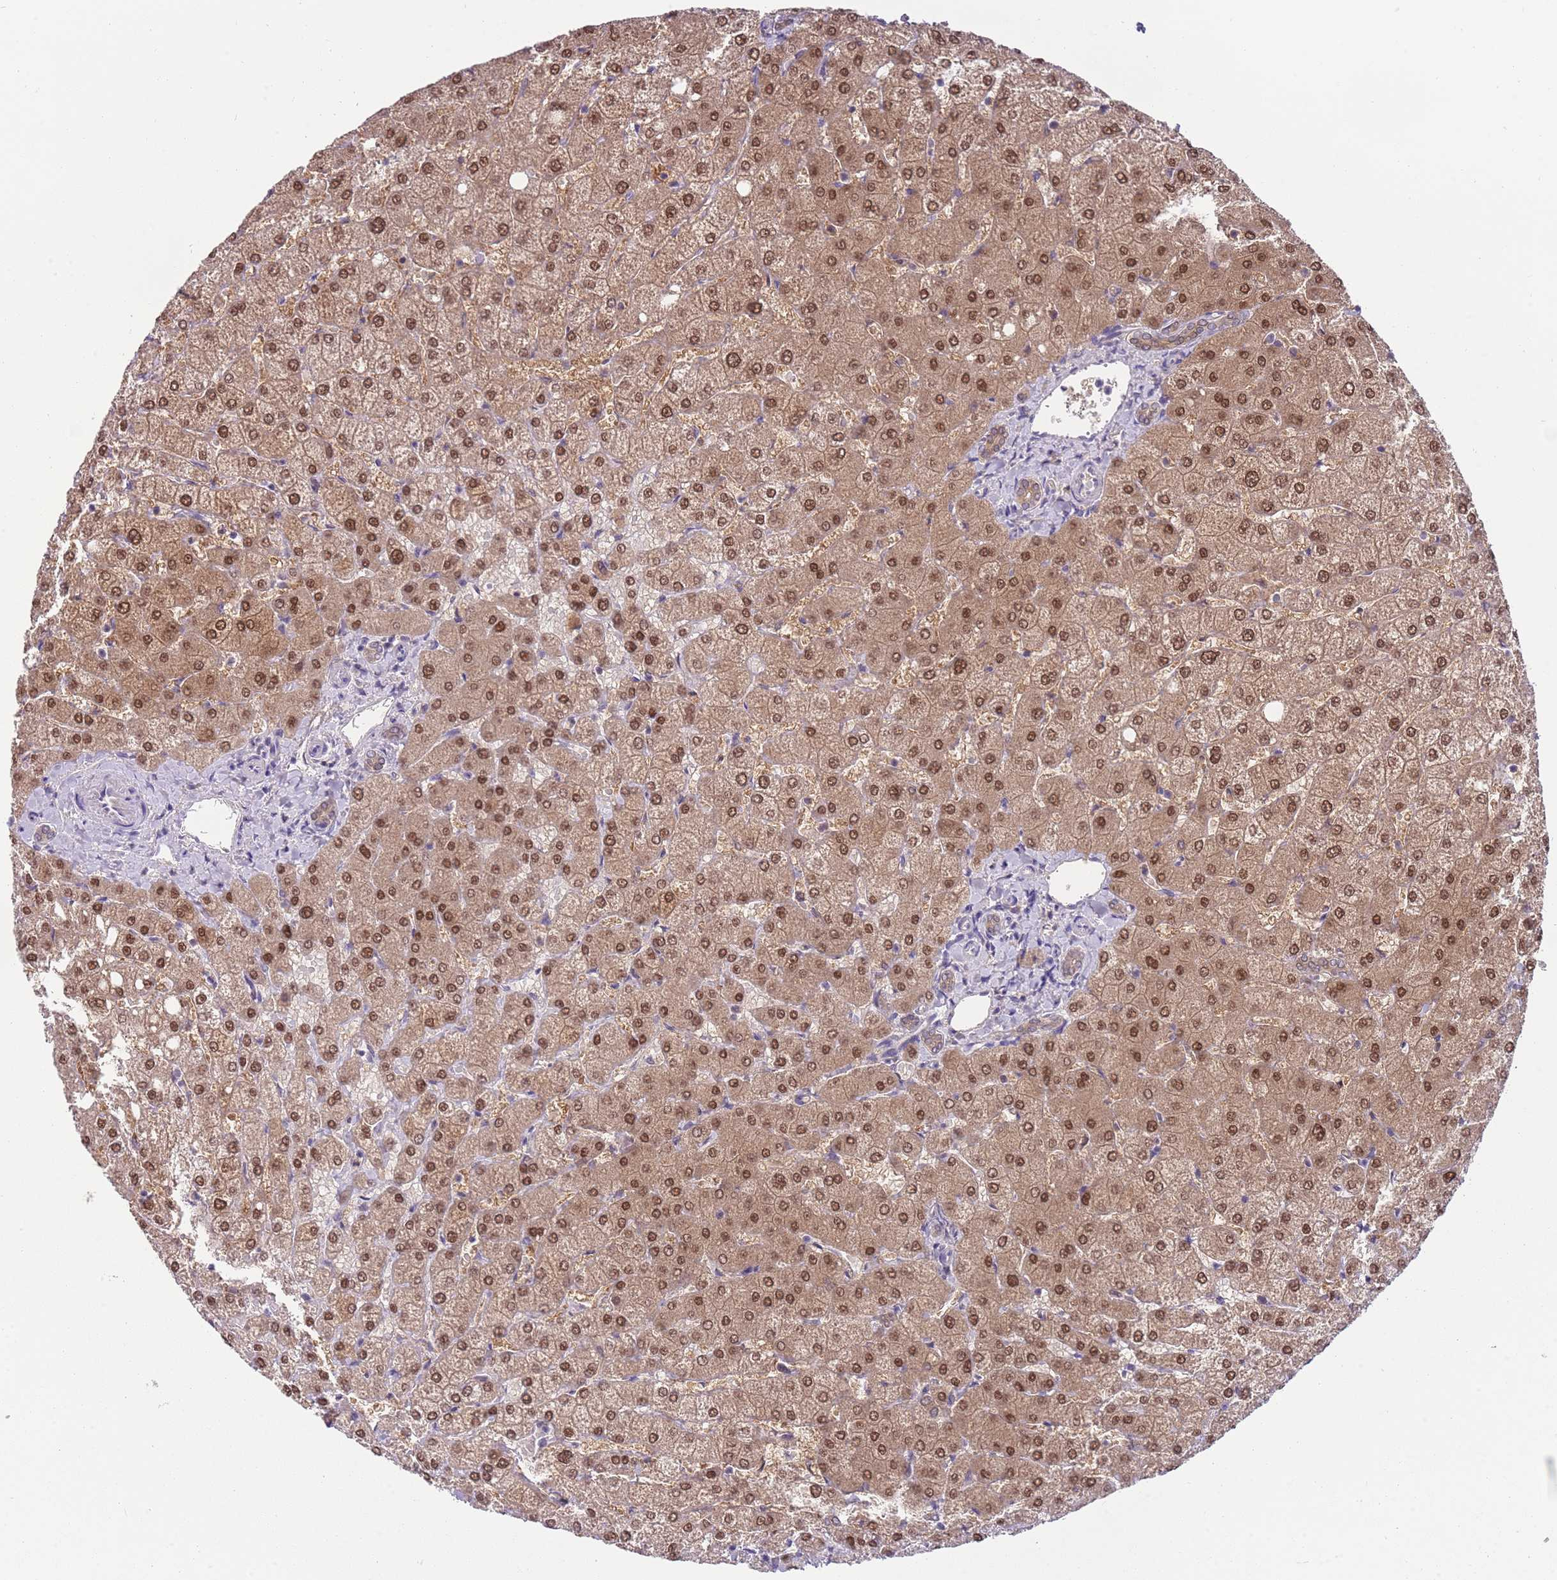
{"staining": {"intensity": "weak", "quantity": "25%-75%", "location": "cytoplasmic/membranous"}, "tissue": "liver", "cell_type": "Cholangiocytes", "image_type": "normal", "snomed": [{"axis": "morphology", "description": "Normal tissue, NOS"}, {"axis": "topography", "description": "Liver"}], "caption": "Protein staining by immunohistochemistry shows weak cytoplasmic/membranous staining in about 25%-75% of cholangiocytes in unremarkable liver. (Stains: DAB in brown, nuclei in blue, Microscopy: brightfield microscopy at high magnification).", "gene": "SEPHS2", "patient": {"sex": "female", "age": 54}}